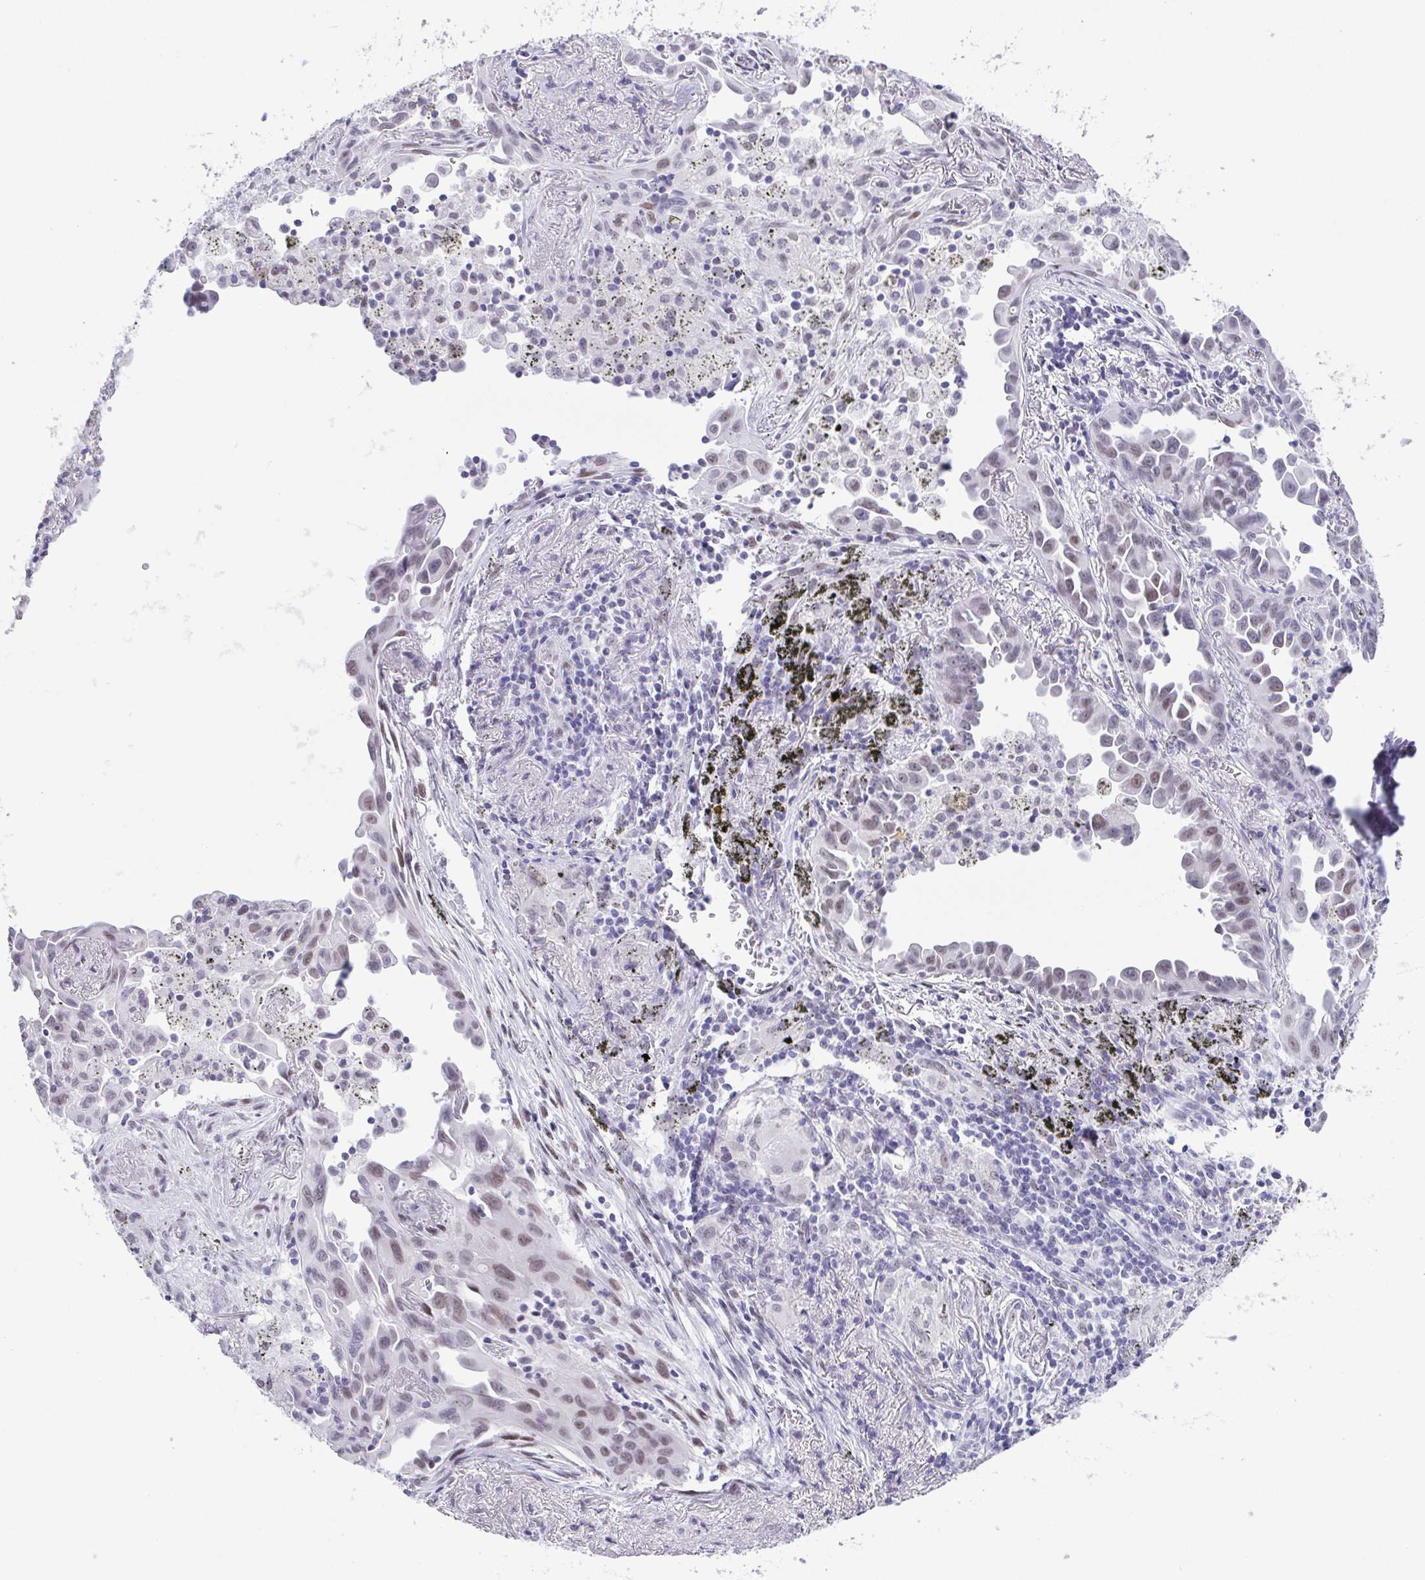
{"staining": {"intensity": "weak", "quantity": "25%-75%", "location": "nuclear"}, "tissue": "lung cancer", "cell_type": "Tumor cells", "image_type": "cancer", "snomed": [{"axis": "morphology", "description": "Adenocarcinoma, NOS"}, {"axis": "topography", "description": "Lung"}], "caption": "Tumor cells exhibit weak nuclear expression in approximately 25%-75% of cells in lung cancer (adenocarcinoma).", "gene": "SUGP2", "patient": {"sex": "male", "age": 68}}